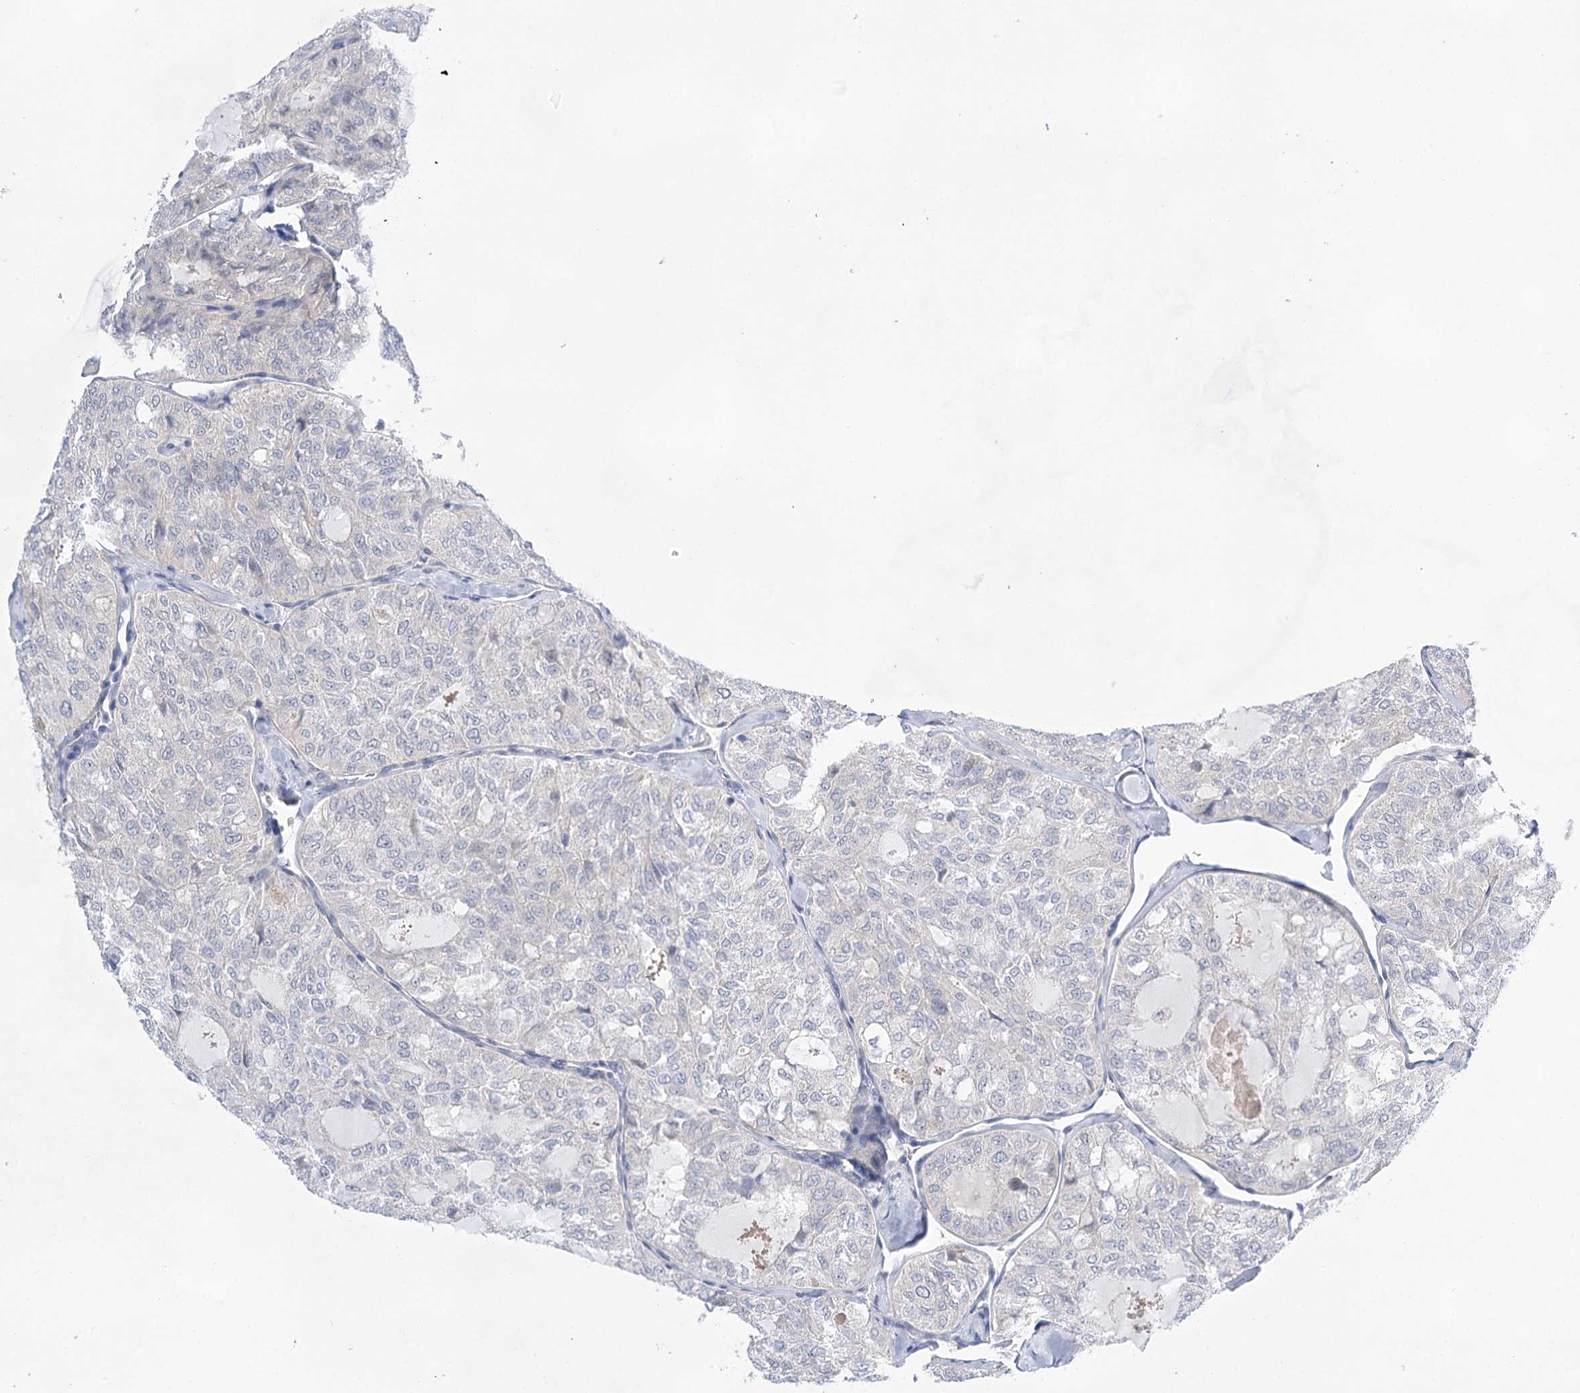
{"staining": {"intensity": "negative", "quantity": "none", "location": "none"}, "tissue": "thyroid cancer", "cell_type": "Tumor cells", "image_type": "cancer", "snomed": [{"axis": "morphology", "description": "Follicular adenoma carcinoma, NOS"}, {"axis": "topography", "description": "Thyroid gland"}], "caption": "Immunohistochemical staining of human thyroid cancer (follicular adenoma carcinoma) displays no significant expression in tumor cells. The staining is performed using DAB (3,3'-diaminobenzidine) brown chromogen with nuclei counter-stained in using hematoxylin.", "gene": "LALBA", "patient": {"sex": "male", "age": 75}}